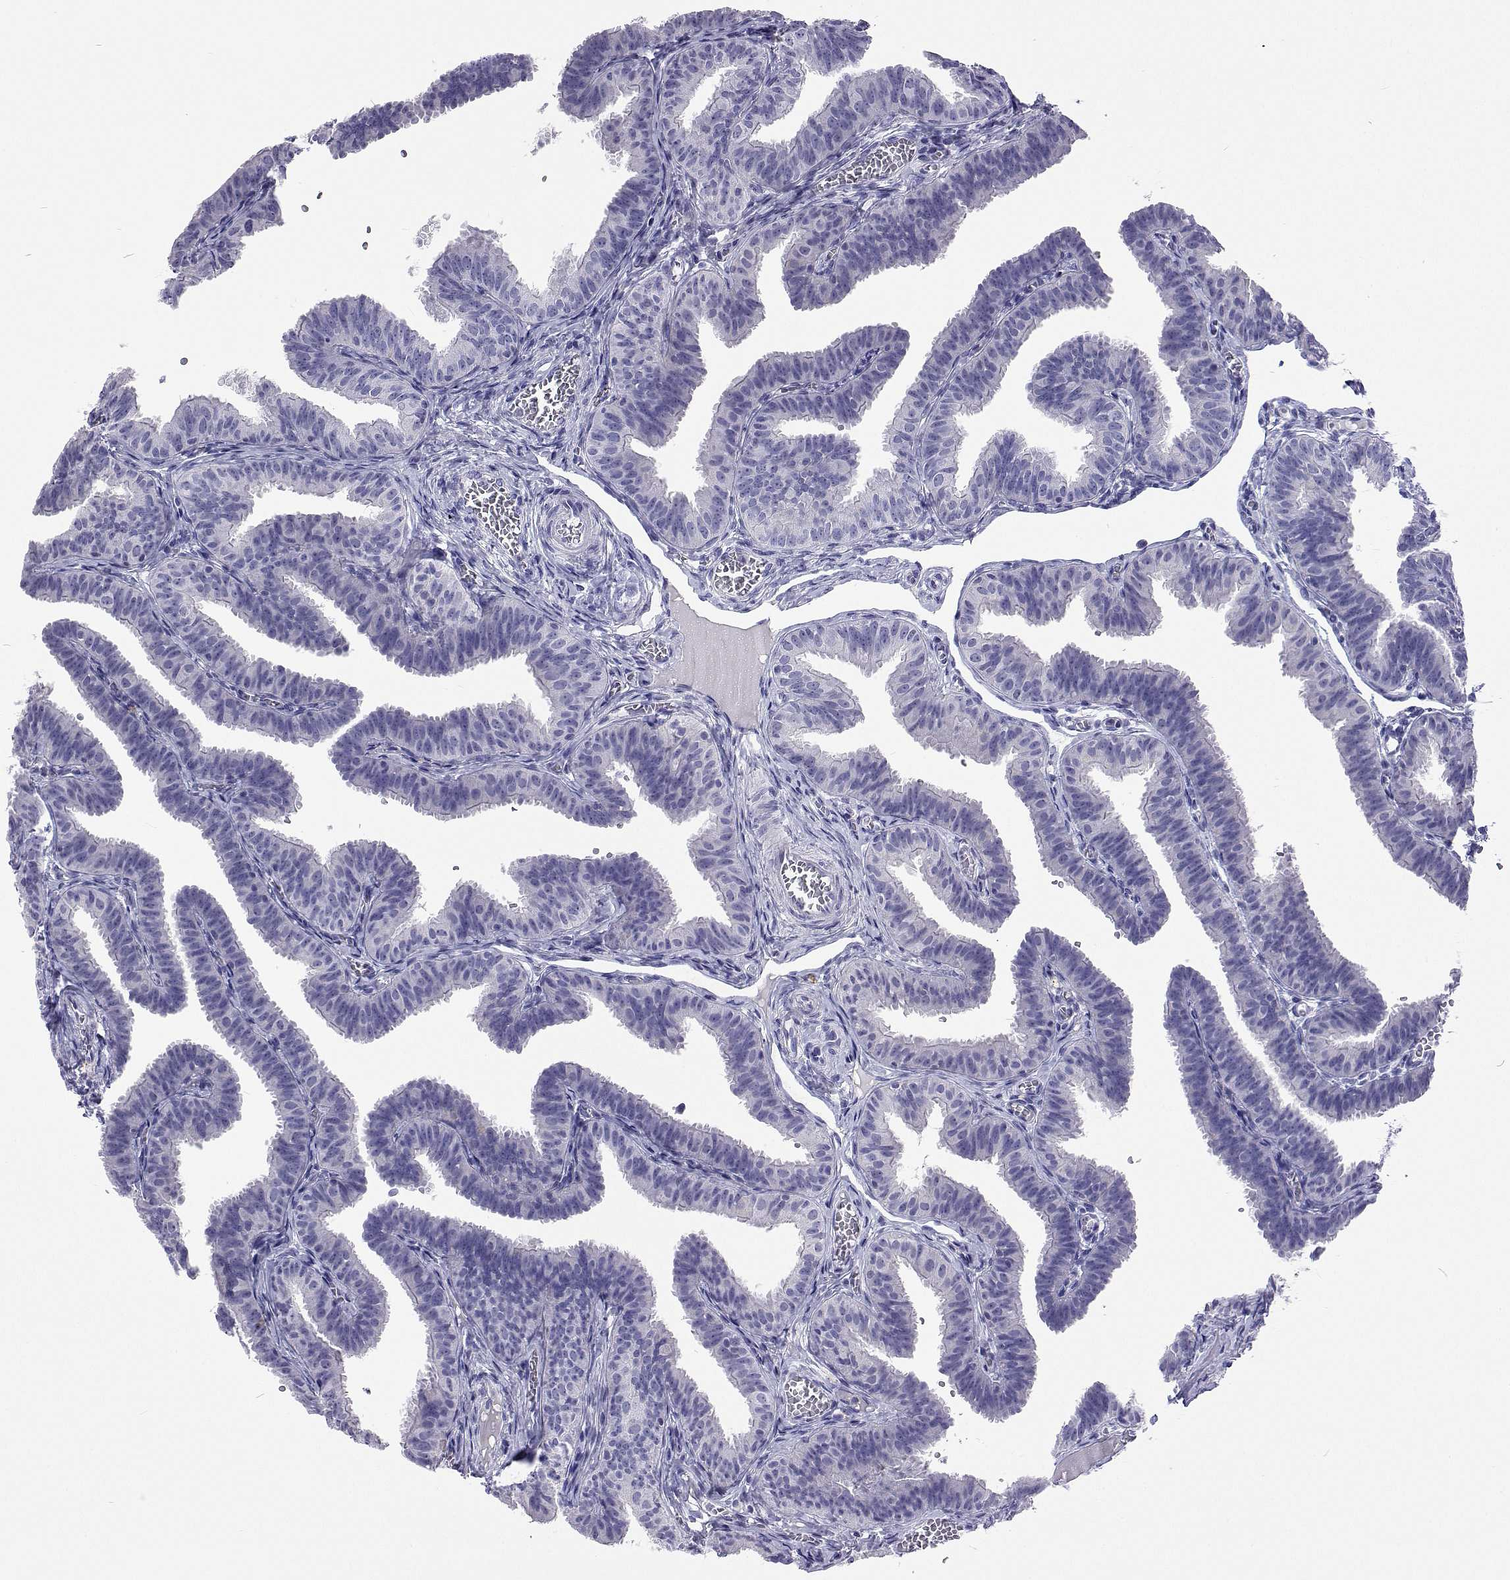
{"staining": {"intensity": "negative", "quantity": "none", "location": "none"}, "tissue": "fallopian tube", "cell_type": "Glandular cells", "image_type": "normal", "snomed": [{"axis": "morphology", "description": "Normal tissue, NOS"}, {"axis": "topography", "description": "Fallopian tube"}], "caption": "DAB (3,3'-diaminobenzidine) immunohistochemical staining of normal fallopian tube exhibits no significant expression in glandular cells.", "gene": "UMODL1", "patient": {"sex": "female", "age": 25}}